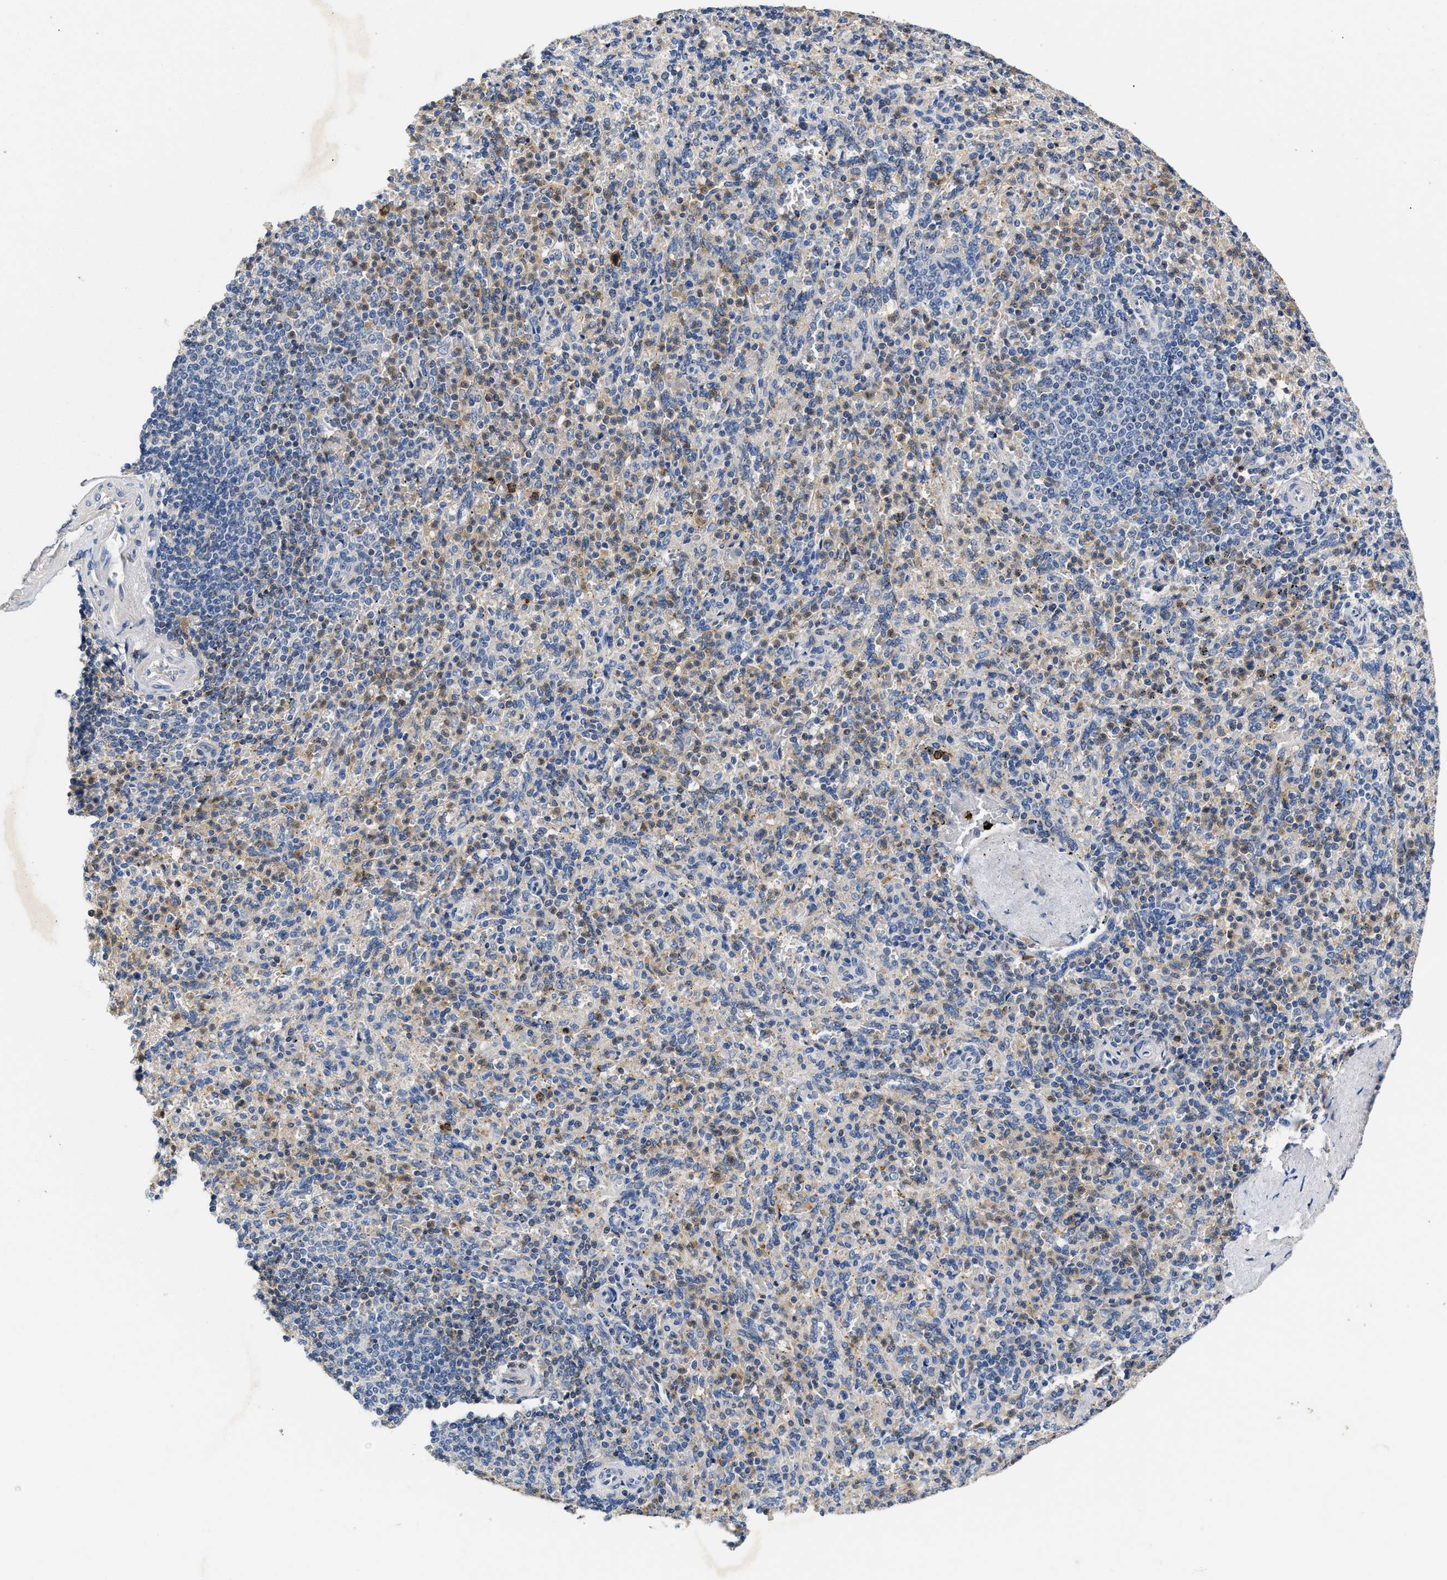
{"staining": {"intensity": "weak", "quantity": "<25%", "location": "cytoplasmic/membranous"}, "tissue": "spleen", "cell_type": "Cells in red pulp", "image_type": "normal", "snomed": [{"axis": "morphology", "description": "Normal tissue, NOS"}, {"axis": "topography", "description": "Spleen"}], "caption": "Cells in red pulp show no significant staining in unremarkable spleen. The staining is performed using DAB brown chromogen with nuclei counter-stained in using hematoxylin.", "gene": "CCDC171", "patient": {"sex": "male", "age": 36}}